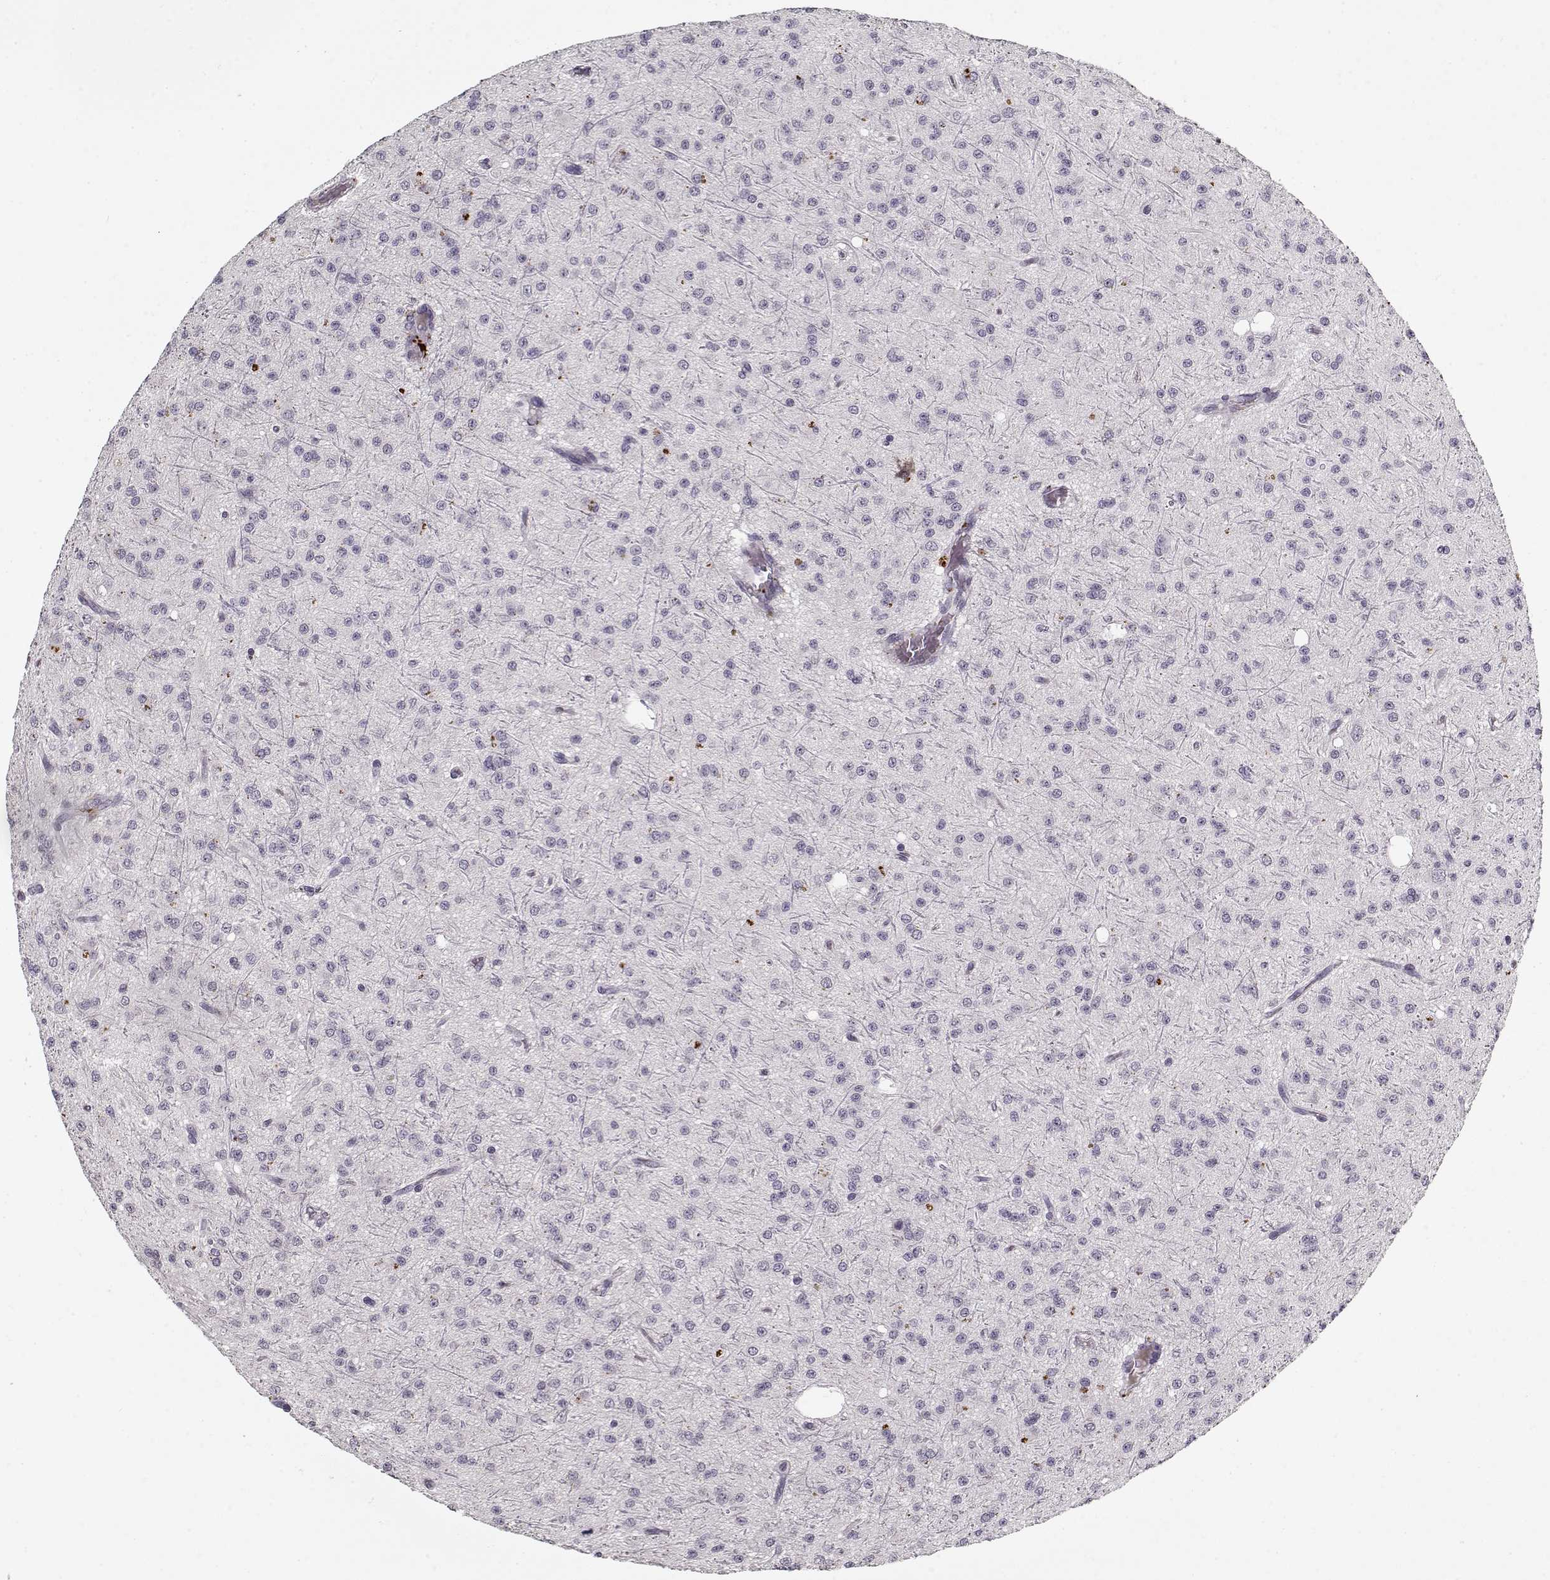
{"staining": {"intensity": "negative", "quantity": "none", "location": "none"}, "tissue": "glioma", "cell_type": "Tumor cells", "image_type": "cancer", "snomed": [{"axis": "morphology", "description": "Glioma, malignant, Low grade"}, {"axis": "topography", "description": "Brain"}], "caption": "This is a micrograph of IHC staining of glioma, which shows no expression in tumor cells.", "gene": "LUM", "patient": {"sex": "male", "age": 27}}